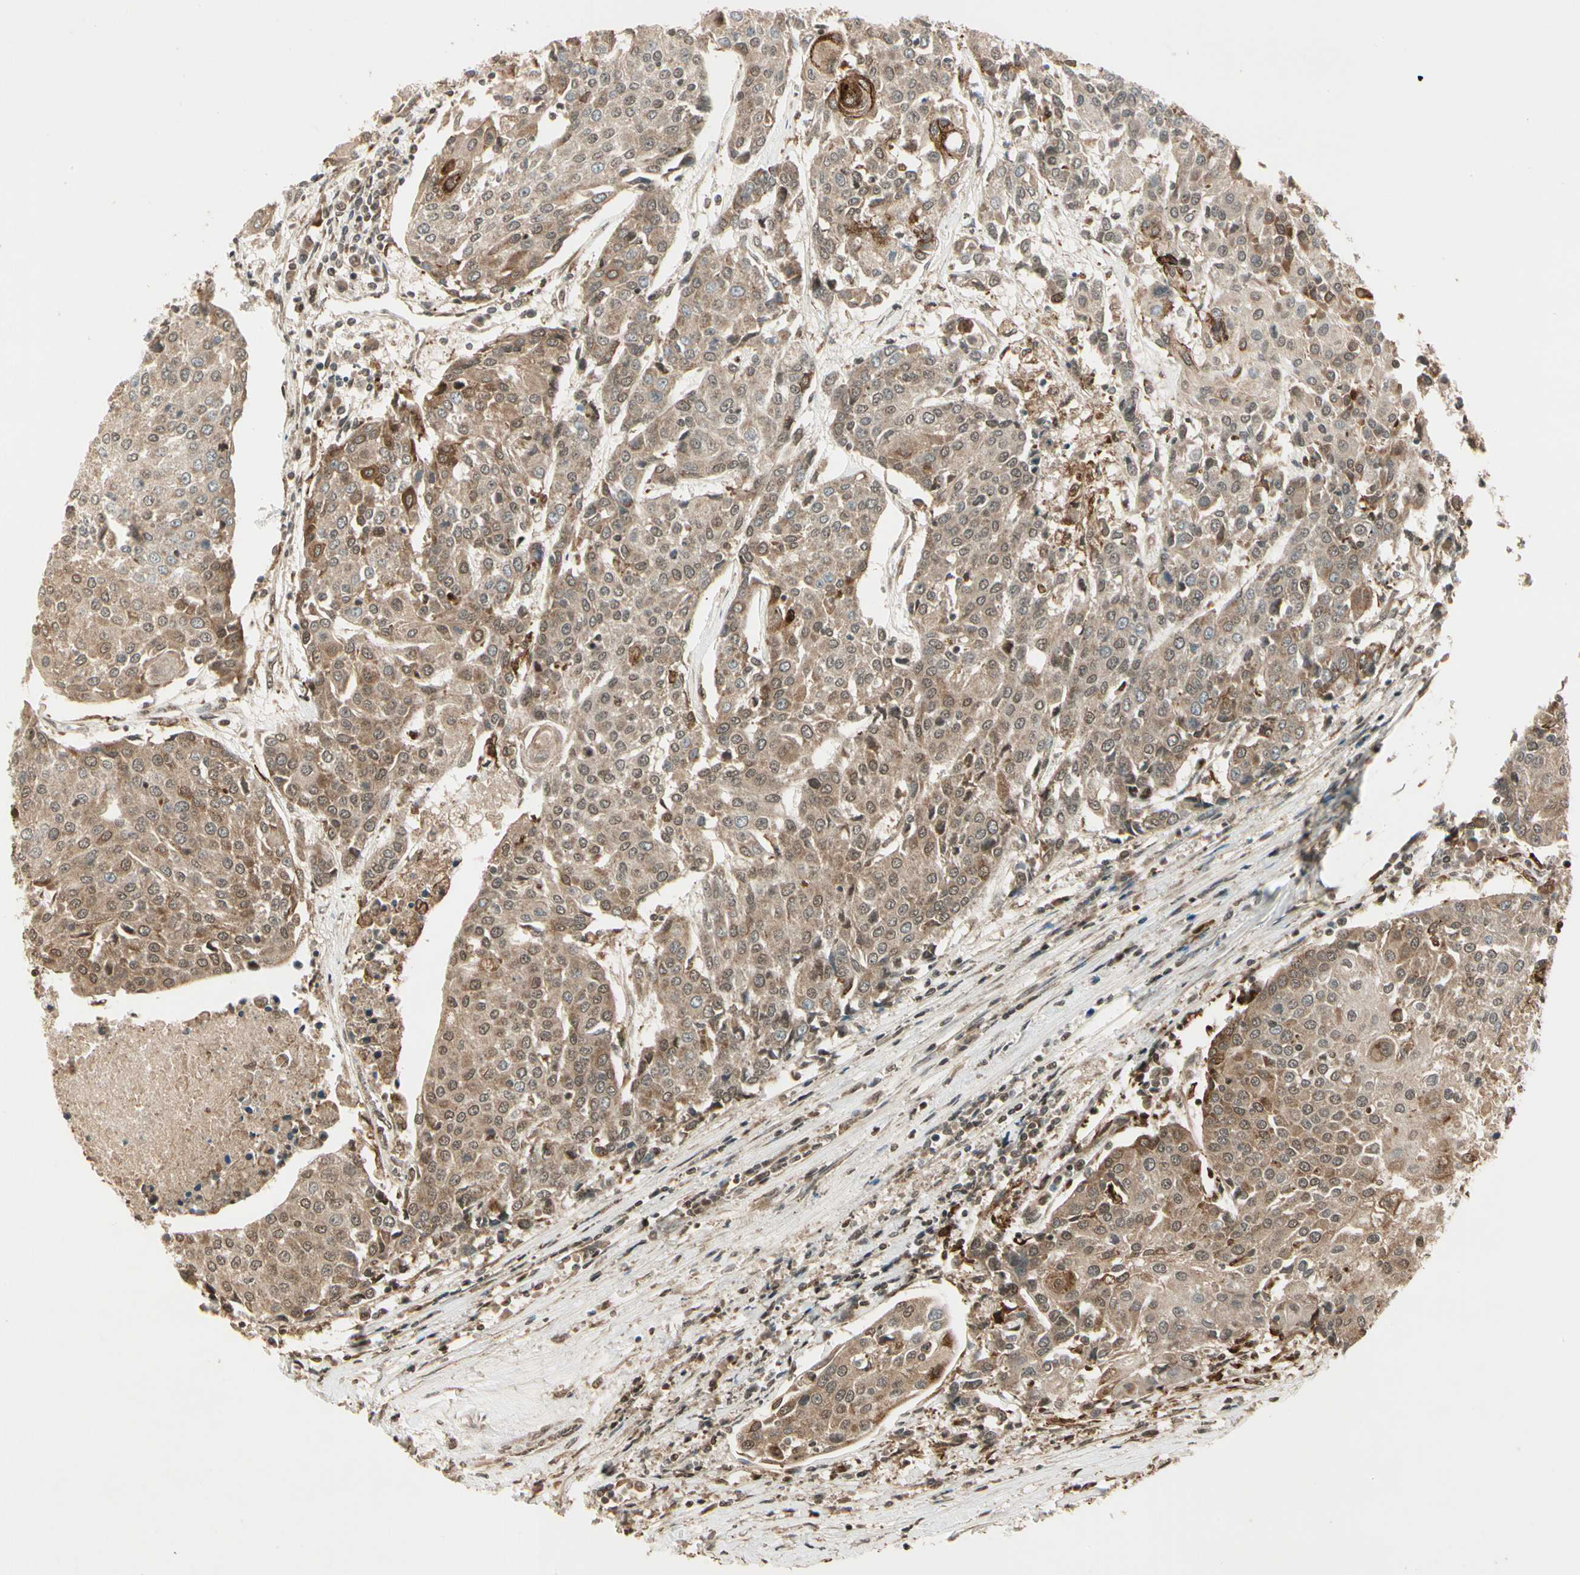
{"staining": {"intensity": "moderate", "quantity": ">75%", "location": "cytoplasmic/membranous"}, "tissue": "urothelial cancer", "cell_type": "Tumor cells", "image_type": "cancer", "snomed": [{"axis": "morphology", "description": "Urothelial carcinoma, High grade"}, {"axis": "topography", "description": "Urinary bladder"}], "caption": "A micrograph of urothelial carcinoma (high-grade) stained for a protein exhibits moderate cytoplasmic/membranous brown staining in tumor cells.", "gene": "GLUL", "patient": {"sex": "female", "age": 85}}